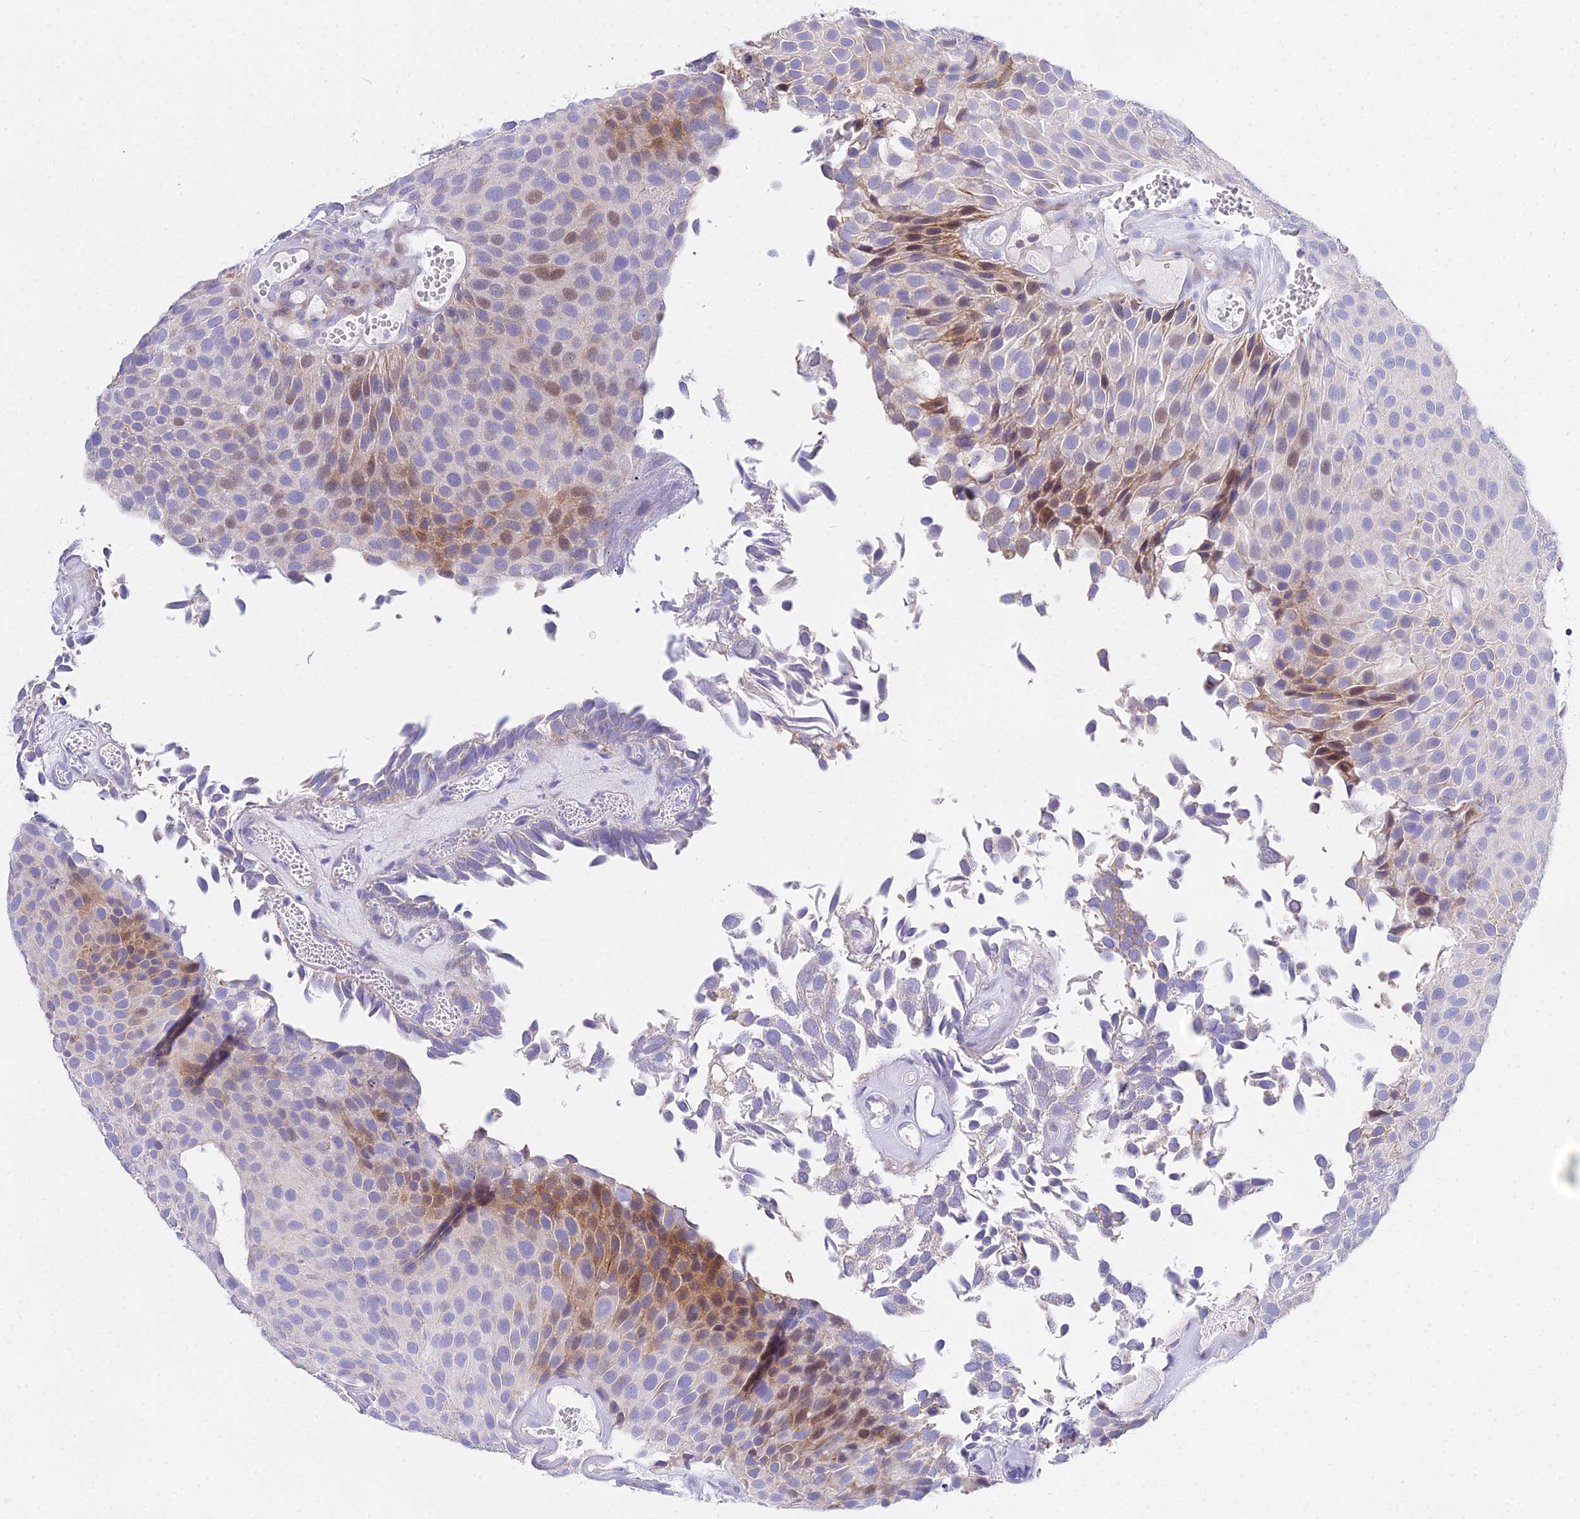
{"staining": {"intensity": "moderate", "quantity": "<25%", "location": "cytoplasmic/membranous,nuclear"}, "tissue": "urothelial cancer", "cell_type": "Tumor cells", "image_type": "cancer", "snomed": [{"axis": "morphology", "description": "Urothelial carcinoma, Low grade"}, {"axis": "topography", "description": "Urinary bladder"}], "caption": "Immunohistochemistry (IHC) of human low-grade urothelial carcinoma displays low levels of moderate cytoplasmic/membranous and nuclear staining in approximately <25% of tumor cells.", "gene": "PRR13", "patient": {"sex": "male", "age": 89}}